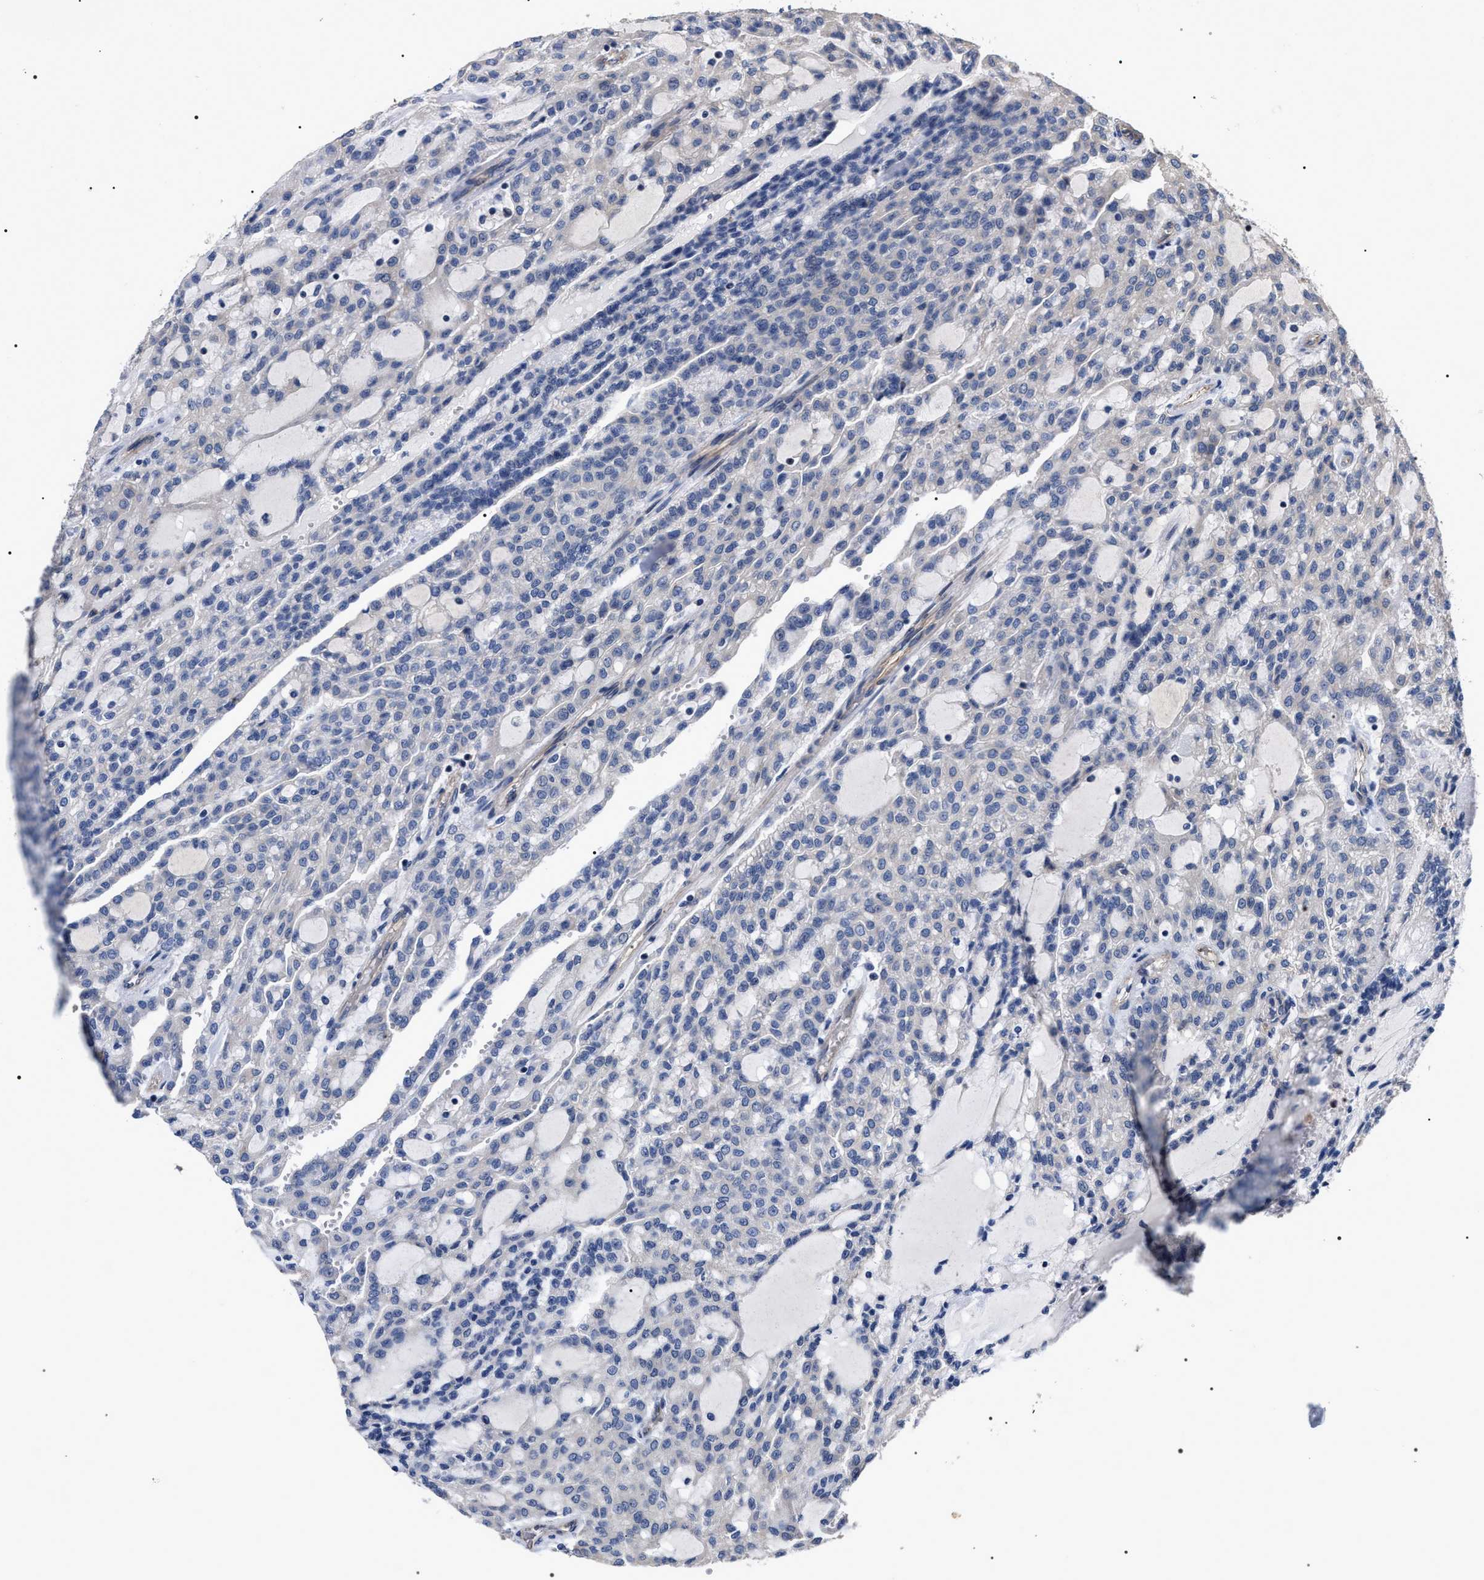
{"staining": {"intensity": "negative", "quantity": "none", "location": "none"}, "tissue": "renal cancer", "cell_type": "Tumor cells", "image_type": "cancer", "snomed": [{"axis": "morphology", "description": "Adenocarcinoma, NOS"}, {"axis": "topography", "description": "Kidney"}], "caption": "Tumor cells are negative for brown protein staining in renal cancer (adenocarcinoma).", "gene": "TSPAN33", "patient": {"sex": "male", "age": 63}}